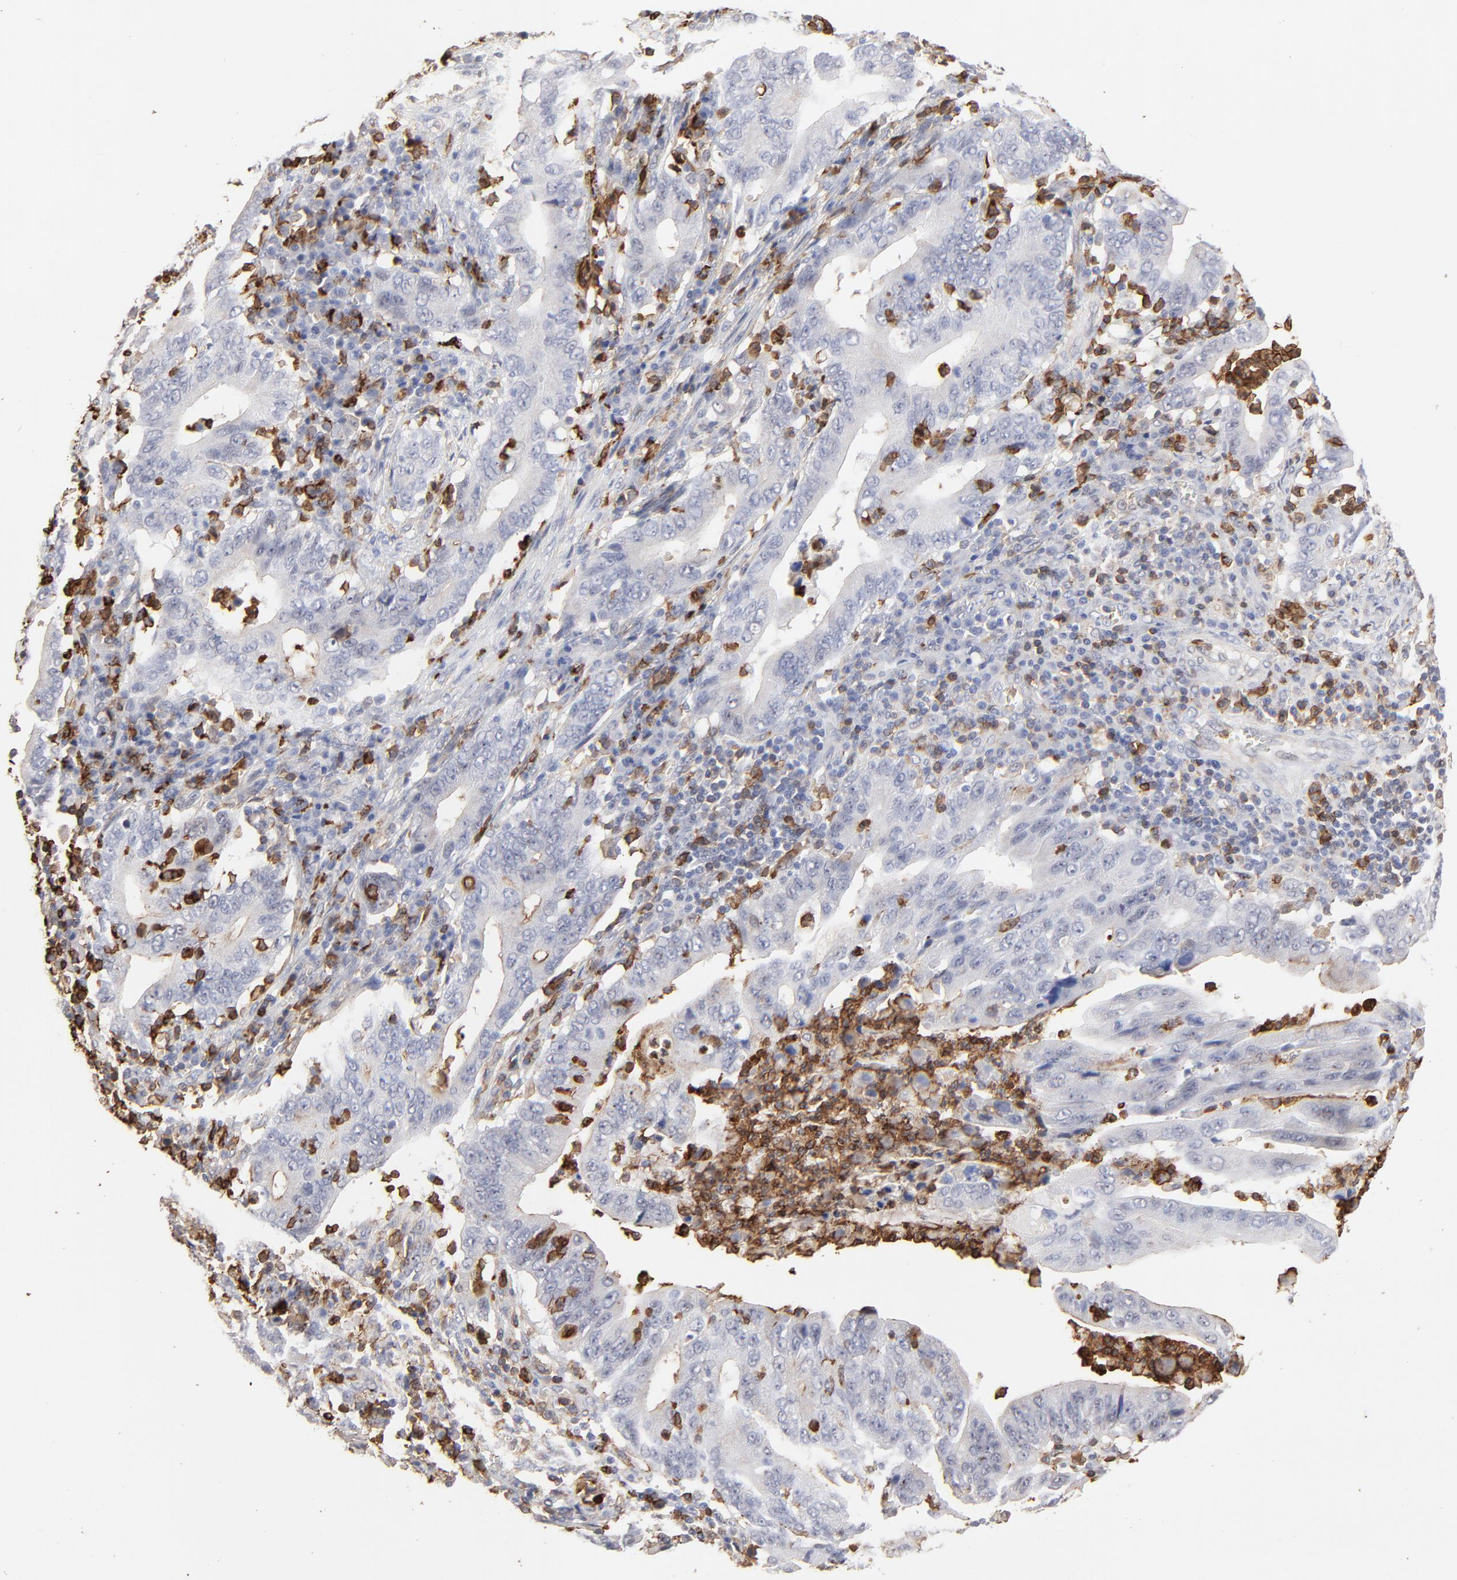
{"staining": {"intensity": "negative", "quantity": "none", "location": "none"}, "tissue": "stomach cancer", "cell_type": "Tumor cells", "image_type": "cancer", "snomed": [{"axis": "morphology", "description": "Adenocarcinoma, NOS"}, {"axis": "topography", "description": "Stomach, upper"}], "caption": "Immunohistochemistry (IHC) histopathology image of stomach cancer (adenocarcinoma) stained for a protein (brown), which displays no staining in tumor cells.", "gene": "SLC6A14", "patient": {"sex": "male", "age": 63}}